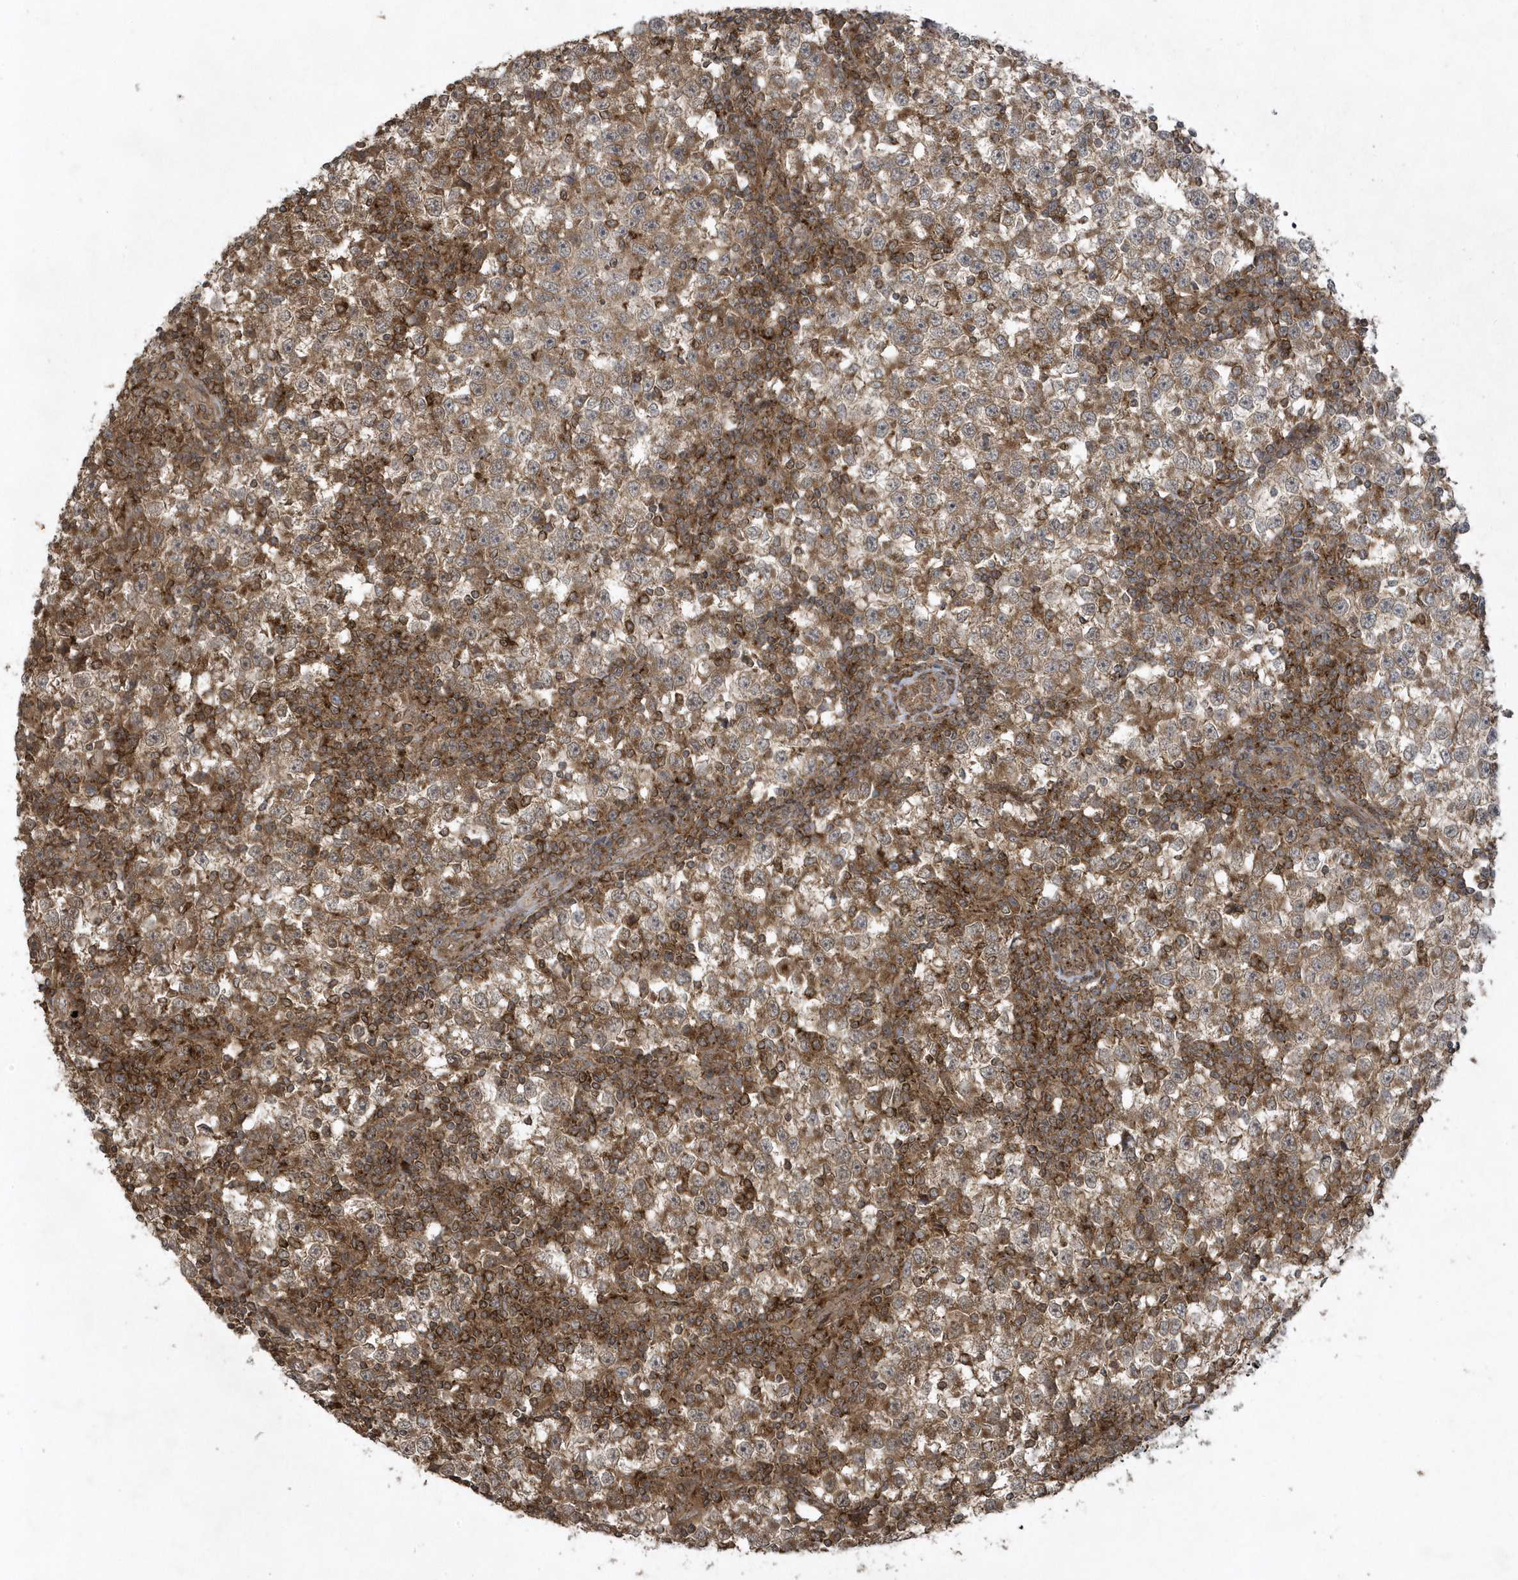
{"staining": {"intensity": "moderate", "quantity": ">75%", "location": "cytoplasmic/membranous"}, "tissue": "testis cancer", "cell_type": "Tumor cells", "image_type": "cancer", "snomed": [{"axis": "morphology", "description": "Seminoma, NOS"}, {"axis": "topography", "description": "Testis"}], "caption": "A histopathology image of testis seminoma stained for a protein demonstrates moderate cytoplasmic/membranous brown staining in tumor cells.", "gene": "STAMBP", "patient": {"sex": "male", "age": 65}}